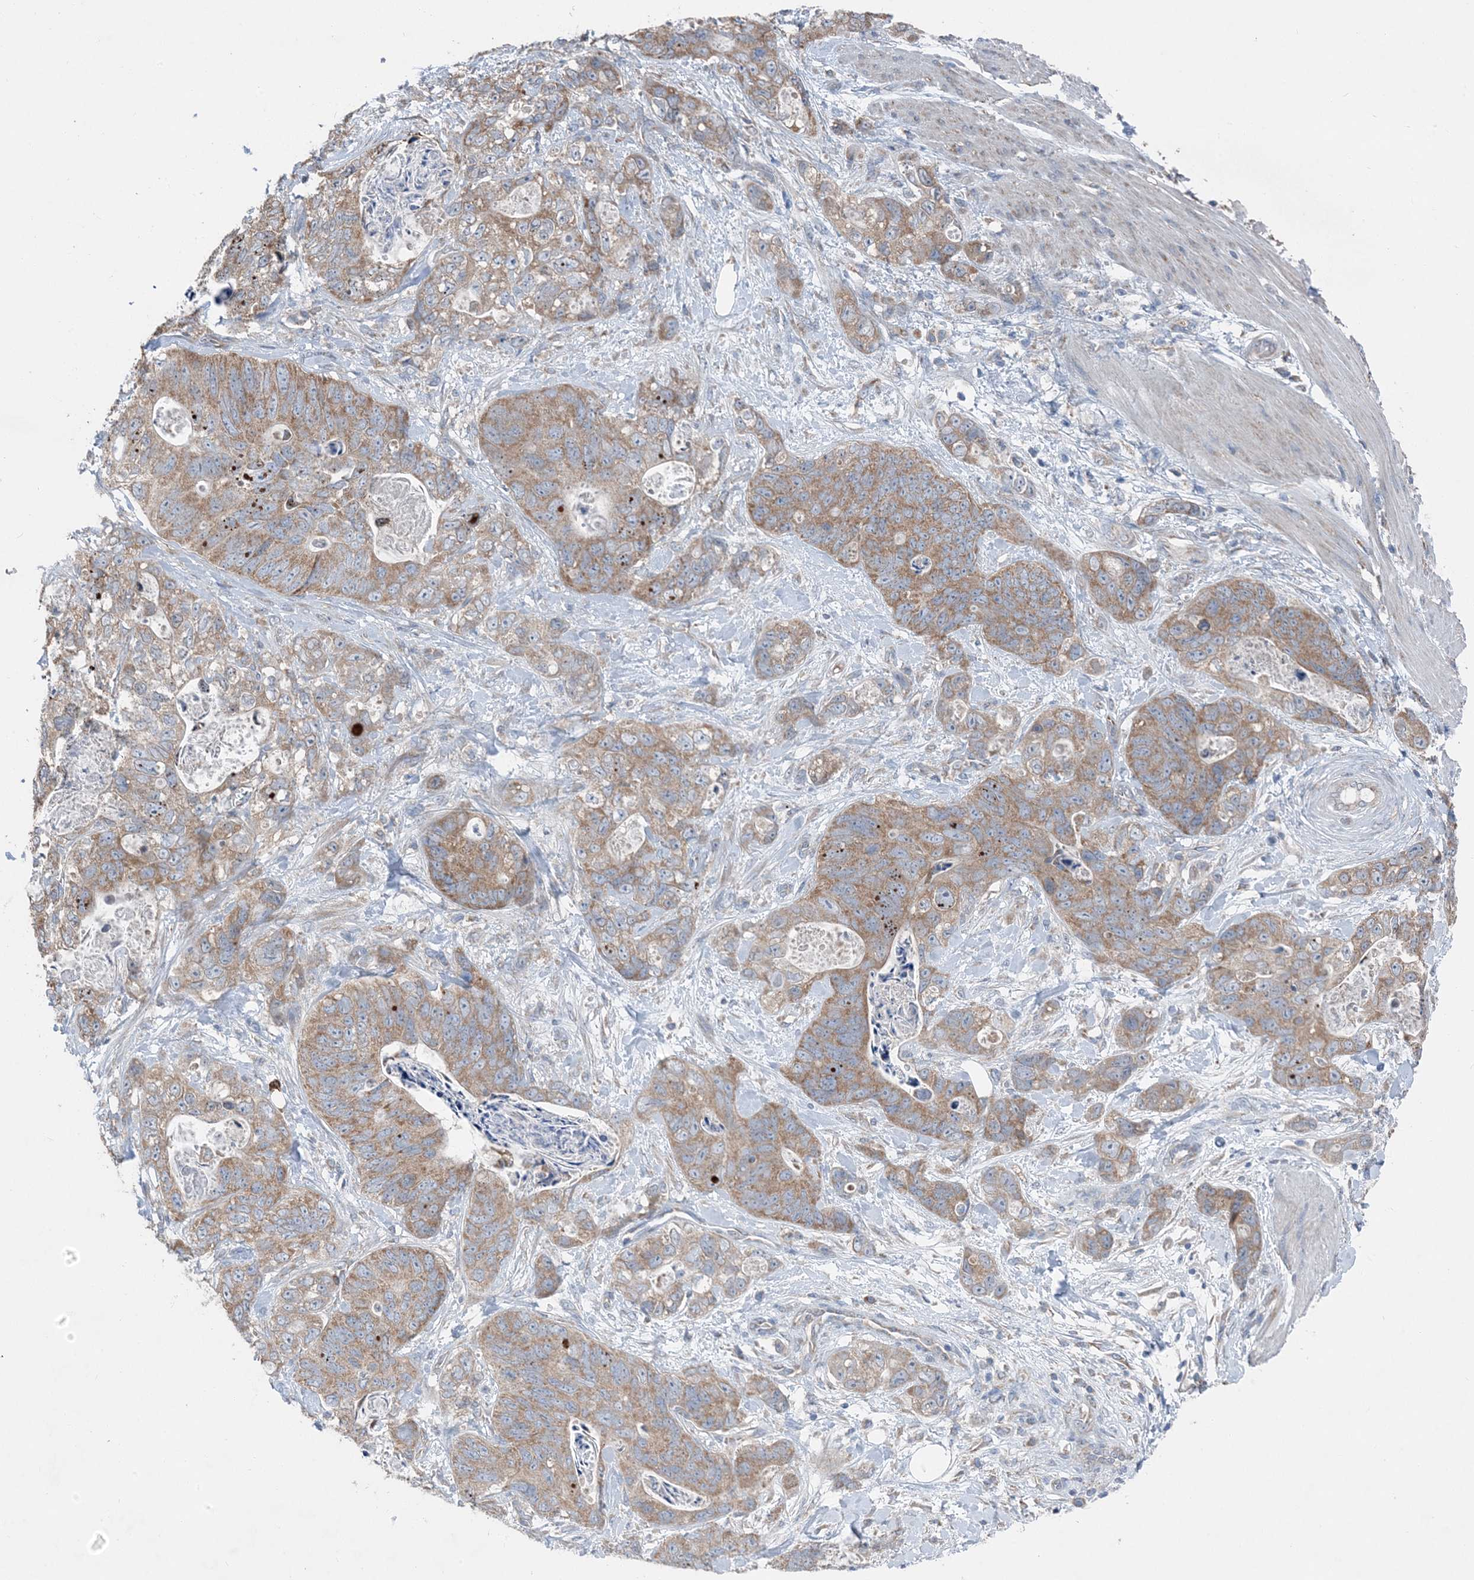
{"staining": {"intensity": "moderate", "quantity": ">75%", "location": "cytoplasmic/membranous"}, "tissue": "stomach cancer", "cell_type": "Tumor cells", "image_type": "cancer", "snomed": [{"axis": "morphology", "description": "Normal tissue, NOS"}, {"axis": "morphology", "description": "Adenocarcinoma, NOS"}, {"axis": "topography", "description": "Stomach"}], "caption": "Immunohistochemical staining of stomach cancer shows medium levels of moderate cytoplasmic/membranous protein expression in about >75% of tumor cells.", "gene": "DHX30", "patient": {"sex": "female", "age": 89}}